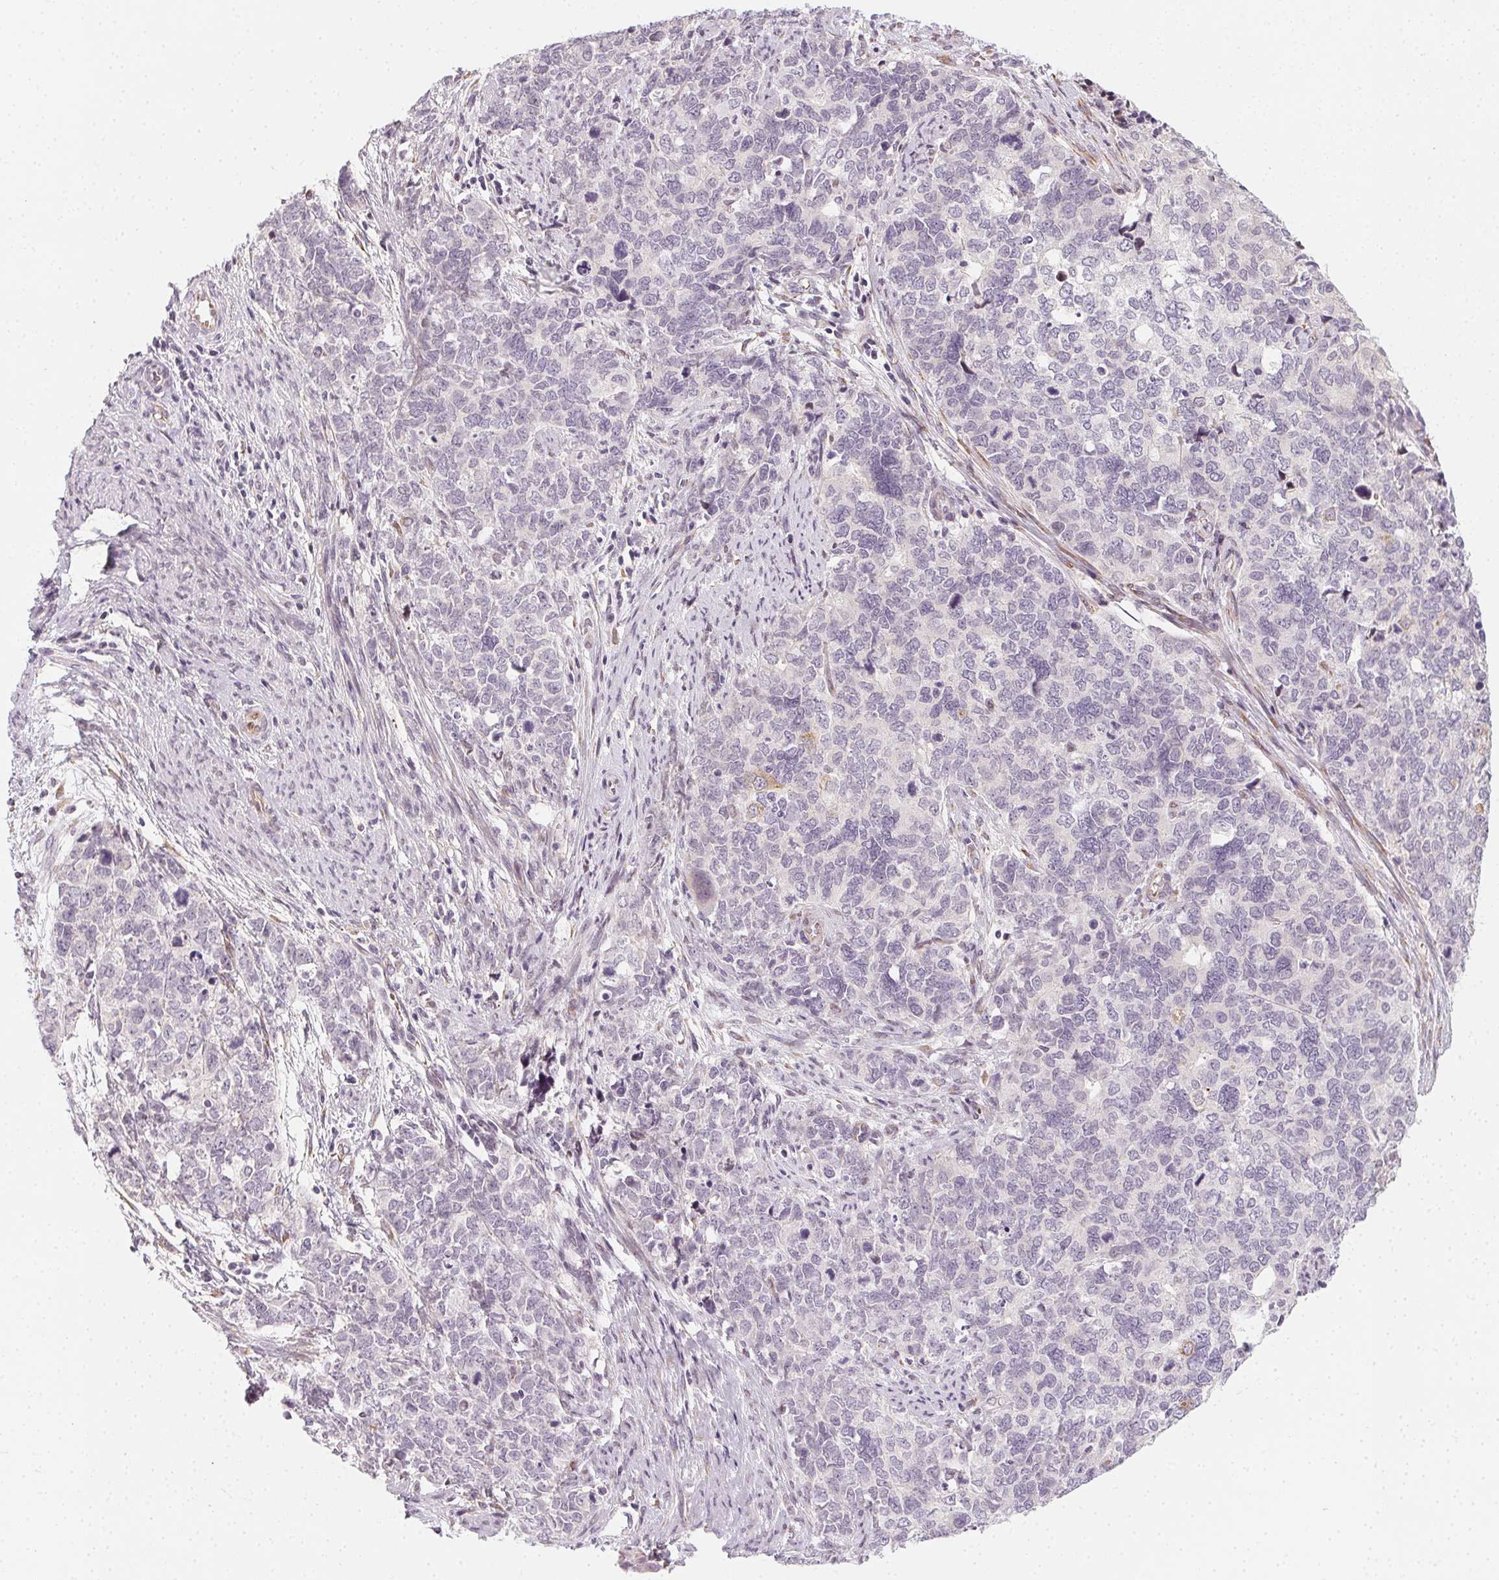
{"staining": {"intensity": "negative", "quantity": "none", "location": "none"}, "tissue": "cervical cancer", "cell_type": "Tumor cells", "image_type": "cancer", "snomed": [{"axis": "morphology", "description": "Squamous cell carcinoma, NOS"}, {"axis": "topography", "description": "Cervix"}], "caption": "This is a micrograph of immunohistochemistry (IHC) staining of cervical cancer (squamous cell carcinoma), which shows no positivity in tumor cells. (DAB immunohistochemistry with hematoxylin counter stain).", "gene": "CCDC96", "patient": {"sex": "female", "age": 63}}